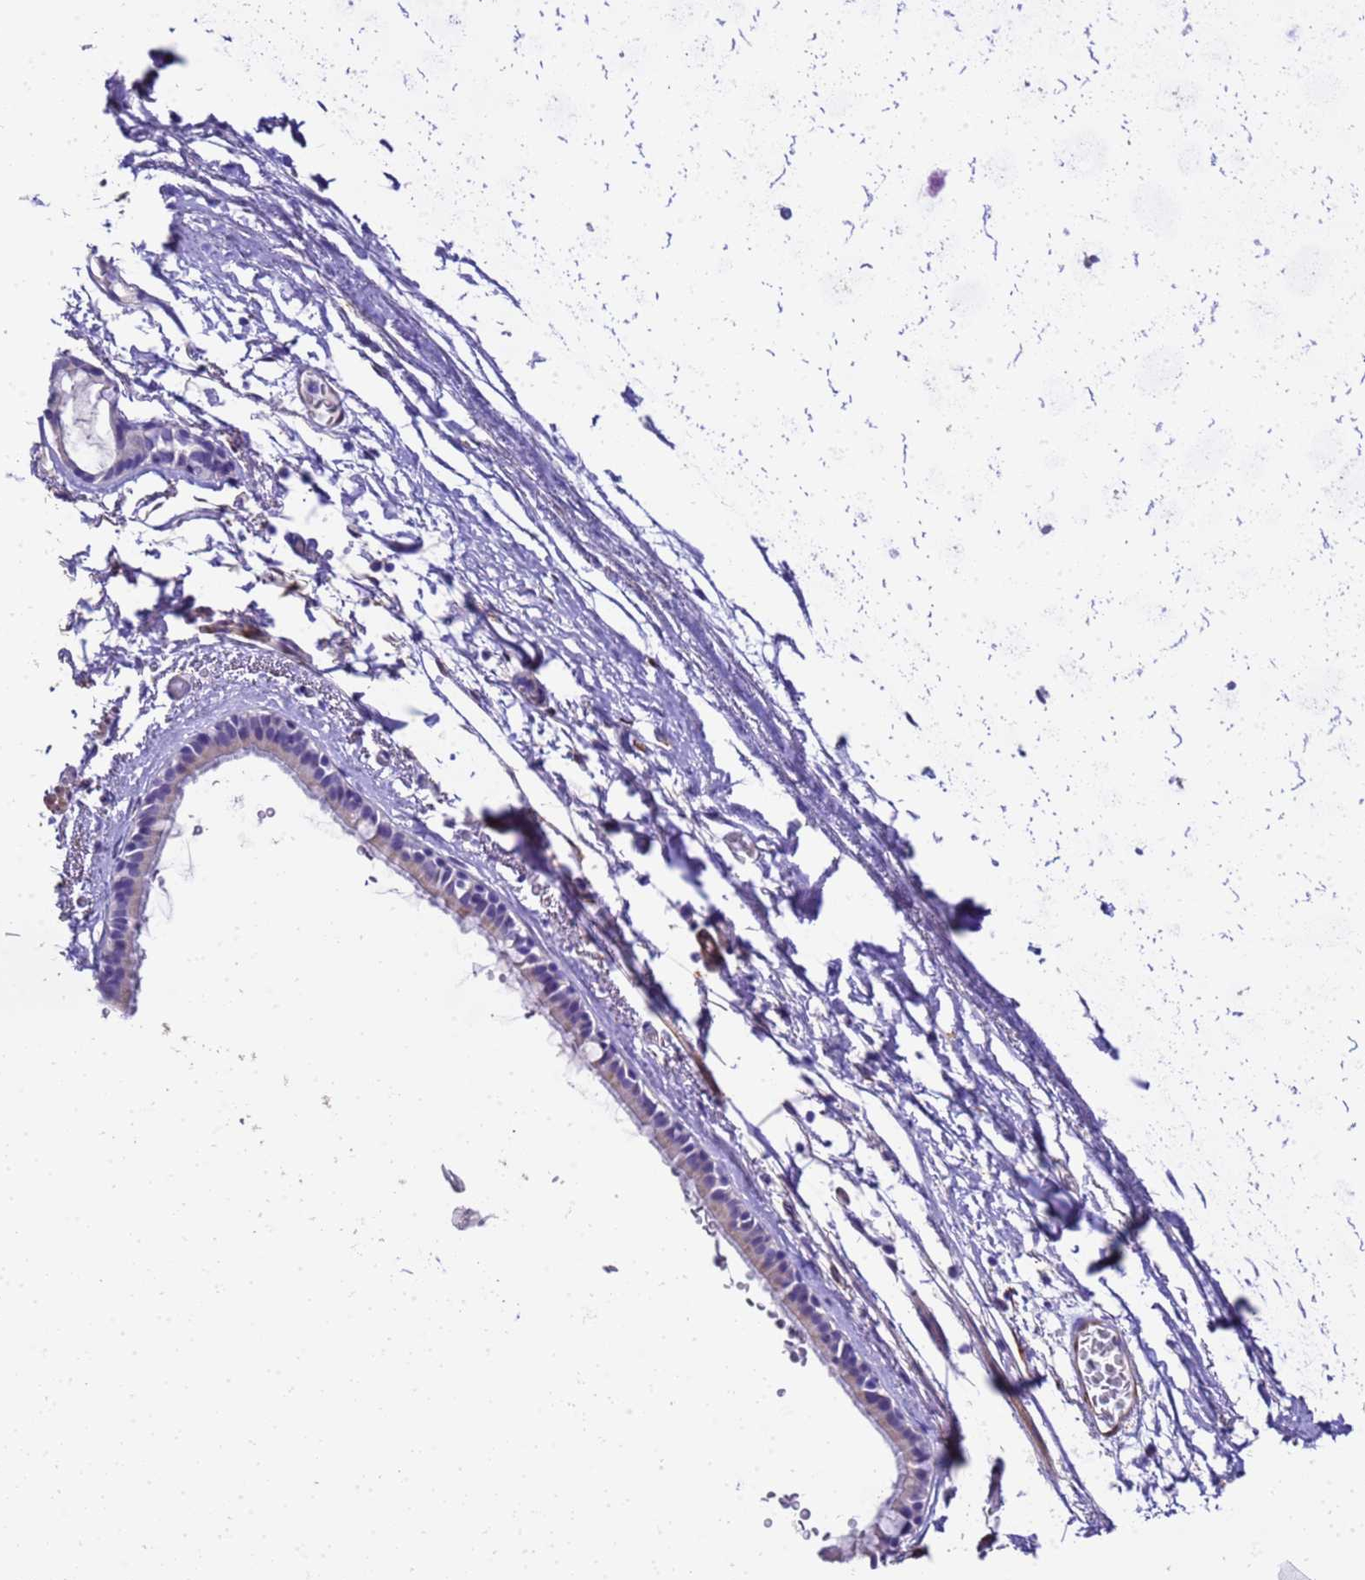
{"staining": {"intensity": "negative", "quantity": "none", "location": "none"}, "tissue": "bronchus", "cell_type": "Respiratory epithelial cells", "image_type": "normal", "snomed": [{"axis": "morphology", "description": "Normal tissue, NOS"}, {"axis": "topography", "description": "Cartilage tissue"}], "caption": "Immunohistochemistry photomicrograph of unremarkable bronchus: human bronchus stained with DAB exhibits no significant protein positivity in respiratory epithelial cells. (DAB (3,3'-diaminobenzidine) IHC visualized using brightfield microscopy, high magnification).", "gene": "HSPB6", "patient": {"sex": "male", "age": 63}}